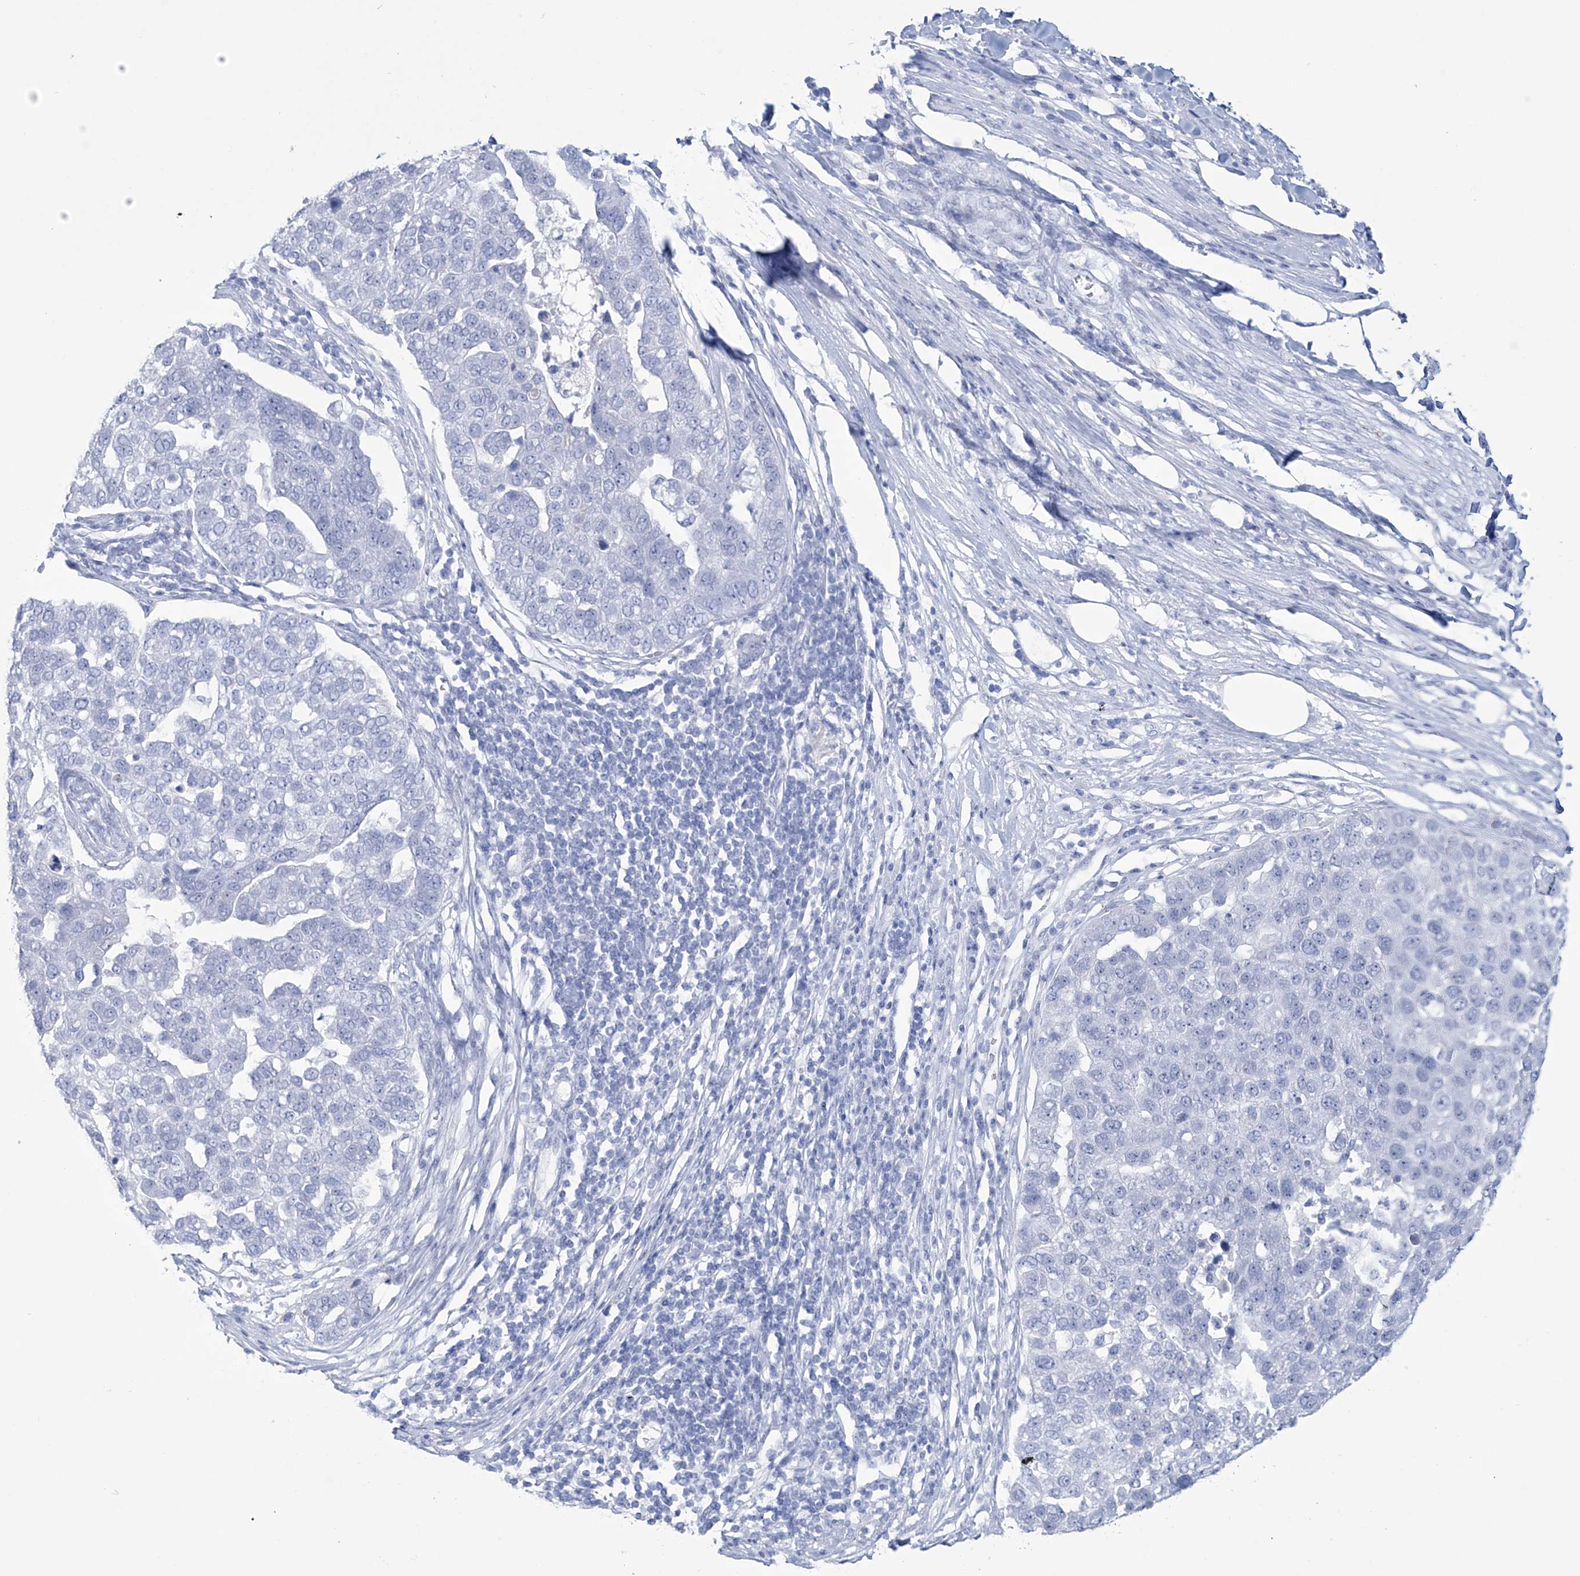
{"staining": {"intensity": "negative", "quantity": "none", "location": "none"}, "tissue": "pancreatic cancer", "cell_type": "Tumor cells", "image_type": "cancer", "snomed": [{"axis": "morphology", "description": "Adenocarcinoma, NOS"}, {"axis": "topography", "description": "Pancreas"}], "caption": "Immunohistochemical staining of human adenocarcinoma (pancreatic) demonstrates no significant staining in tumor cells.", "gene": "DPCD", "patient": {"sex": "female", "age": 61}}